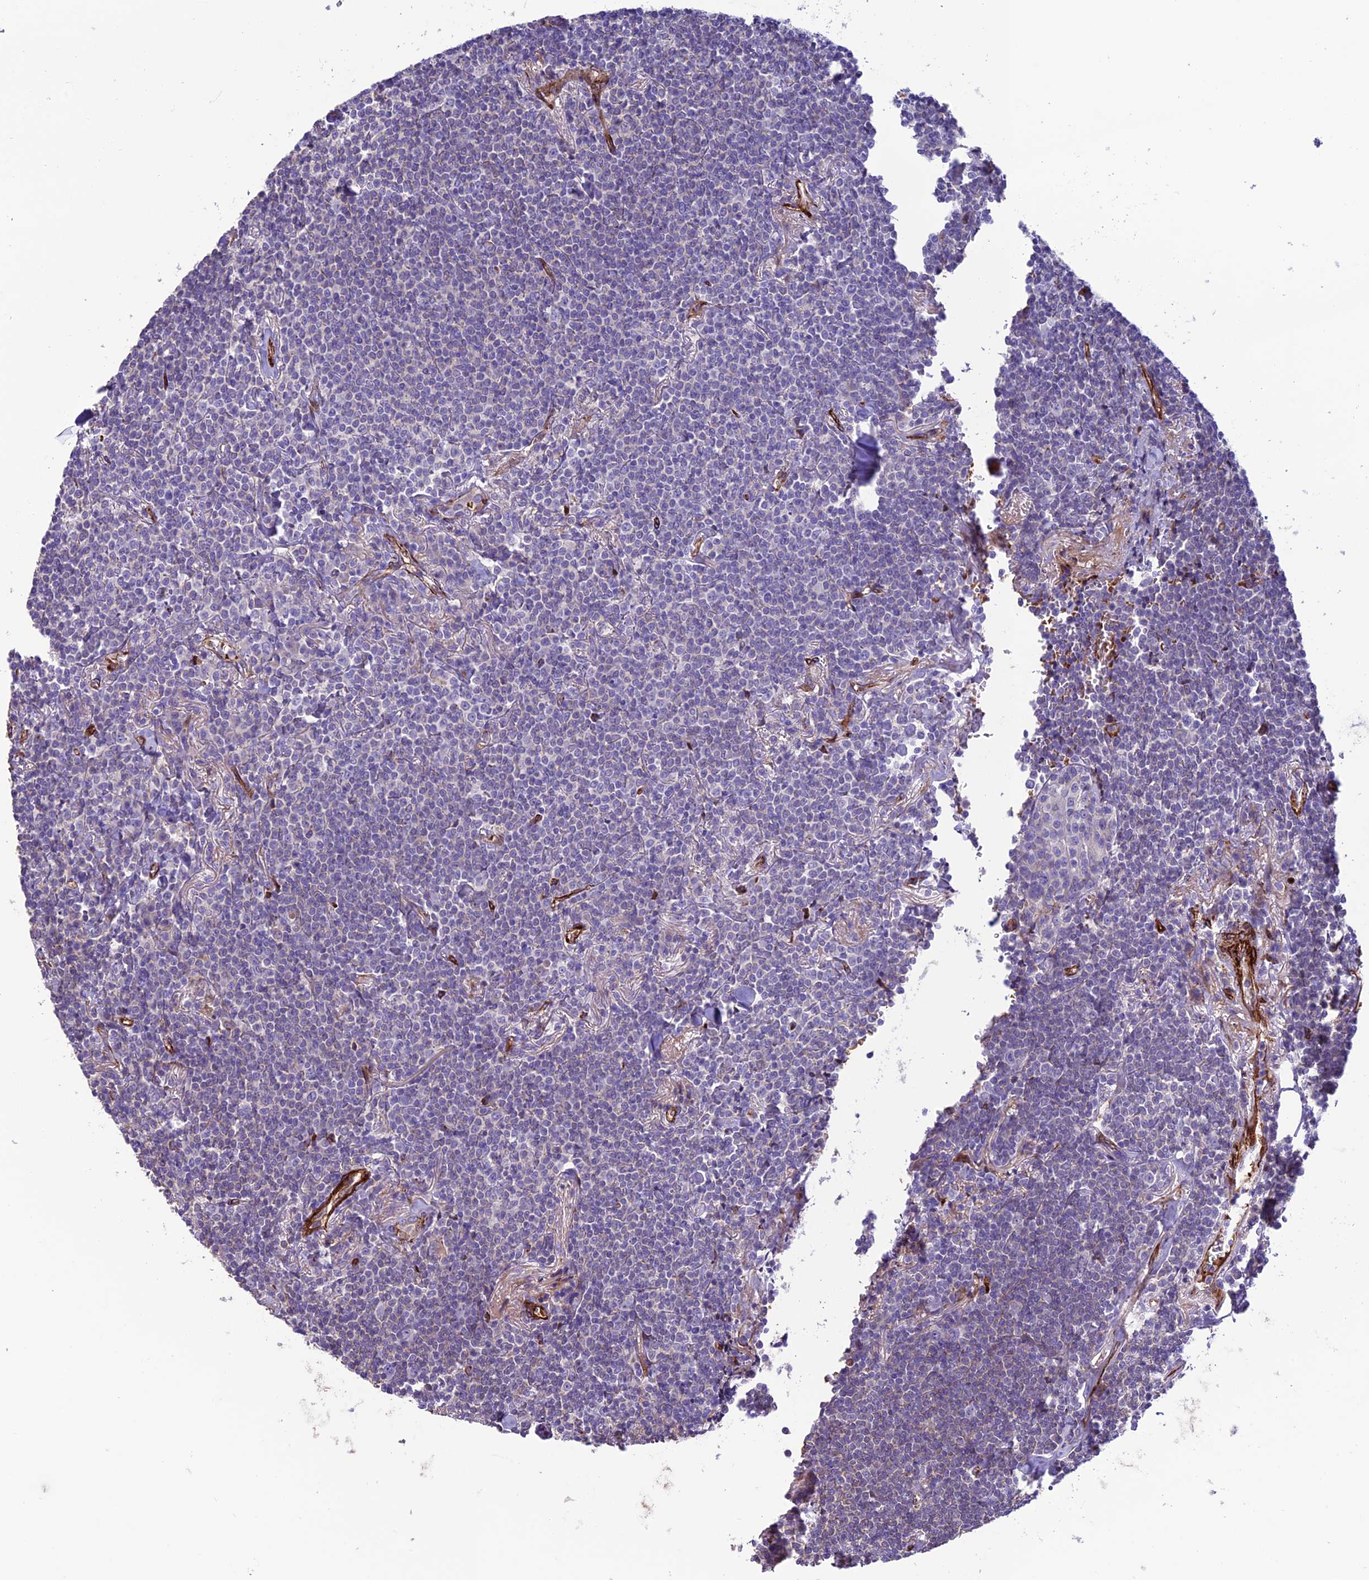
{"staining": {"intensity": "negative", "quantity": "none", "location": "none"}, "tissue": "lymphoma", "cell_type": "Tumor cells", "image_type": "cancer", "snomed": [{"axis": "morphology", "description": "Malignant lymphoma, non-Hodgkin's type, Low grade"}, {"axis": "topography", "description": "Lung"}], "caption": "An IHC photomicrograph of malignant lymphoma, non-Hodgkin's type (low-grade) is shown. There is no staining in tumor cells of malignant lymphoma, non-Hodgkin's type (low-grade).", "gene": "REX1BD", "patient": {"sex": "female", "age": 71}}